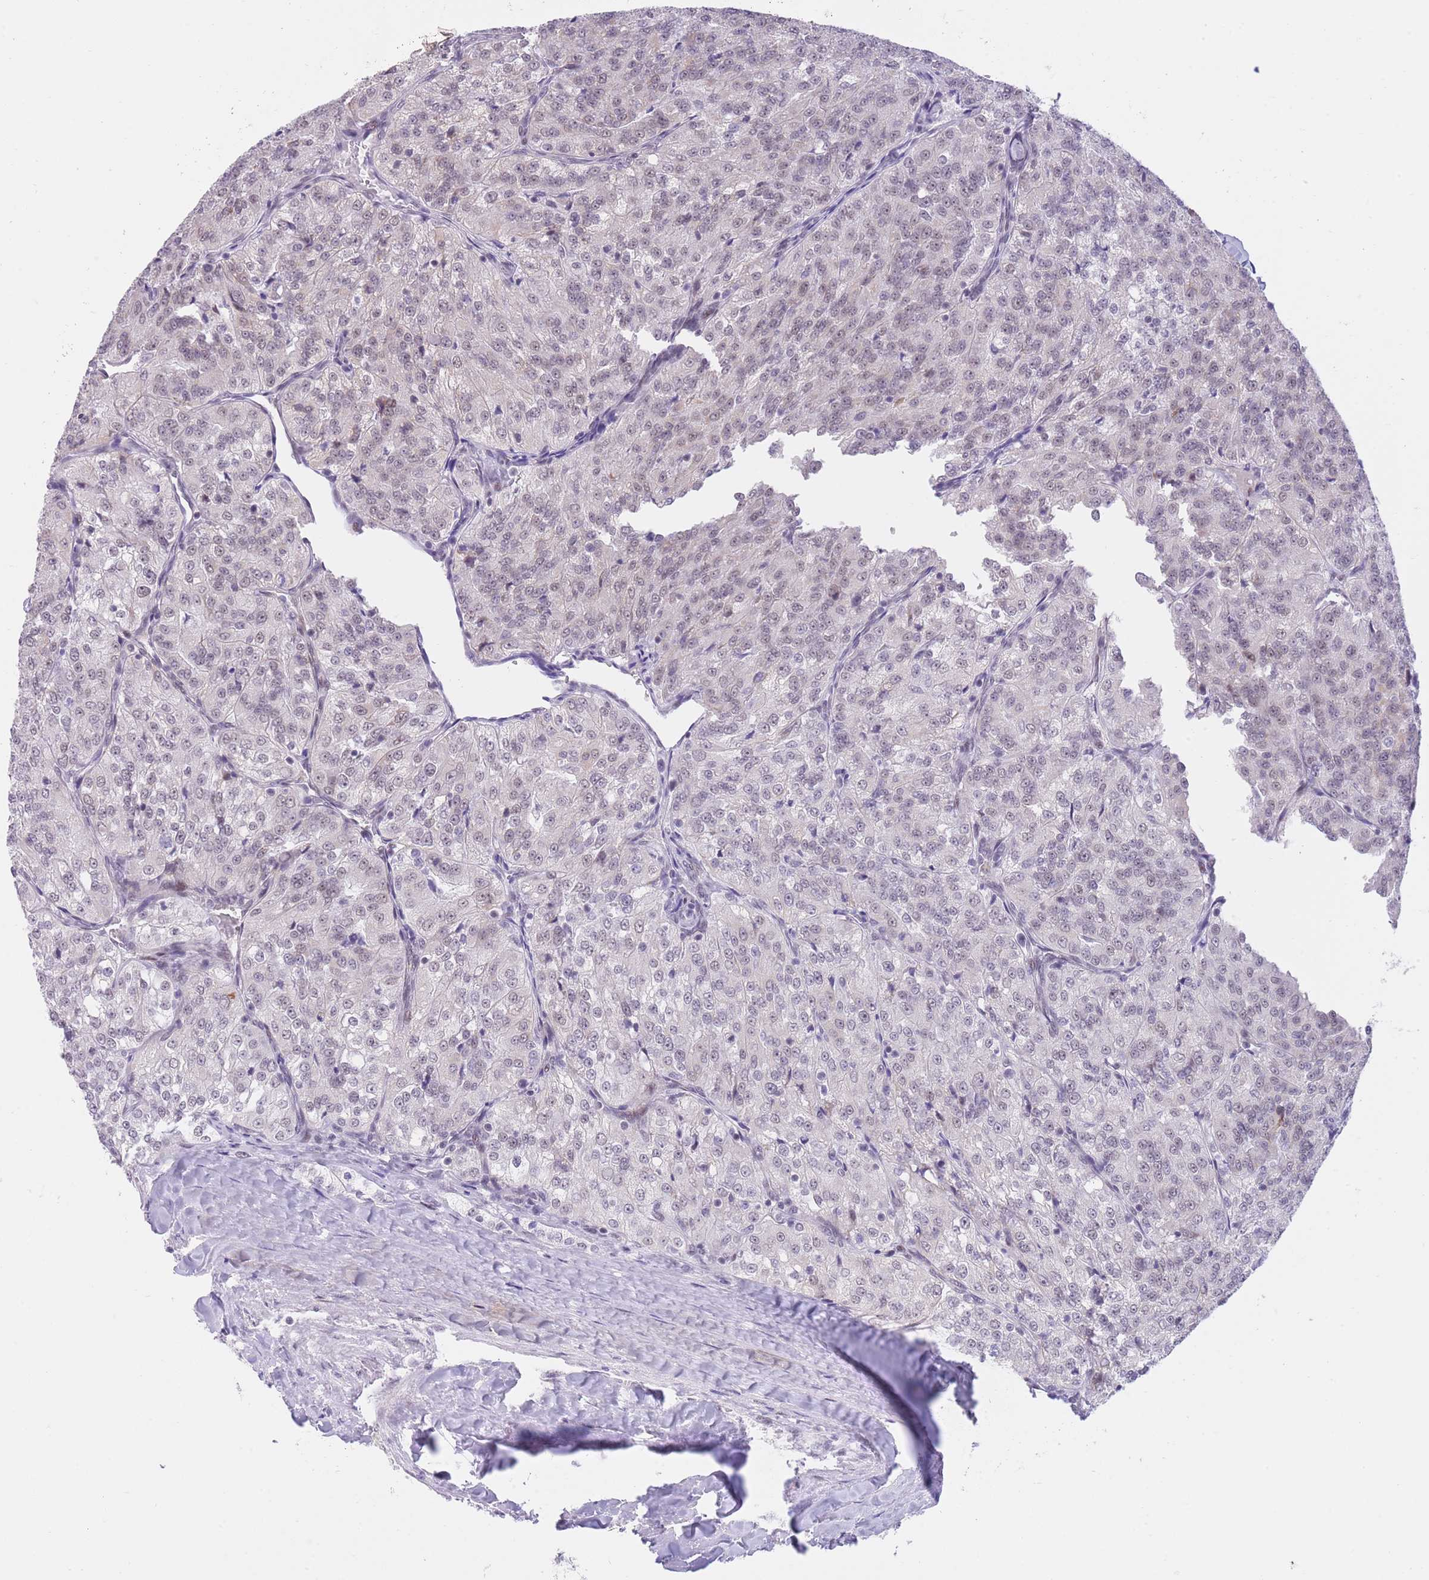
{"staining": {"intensity": "negative", "quantity": "none", "location": "none"}, "tissue": "renal cancer", "cell_type": "Tumor cells", "image_type": "cancer", "snomed": [{"axis": "morphology", "description": "Adenocarcinoma, NOS"}, {"axis": "topography", "description": "Kidney"}], "caption": "An immunohistochemistry histopathology image of adenocarcinoma (renal) is shown. There is no staining in tumor cells of adenocarcinoma (renal).", "gene": "RFX1", "patient": {"sex": "female", "age": 63}}